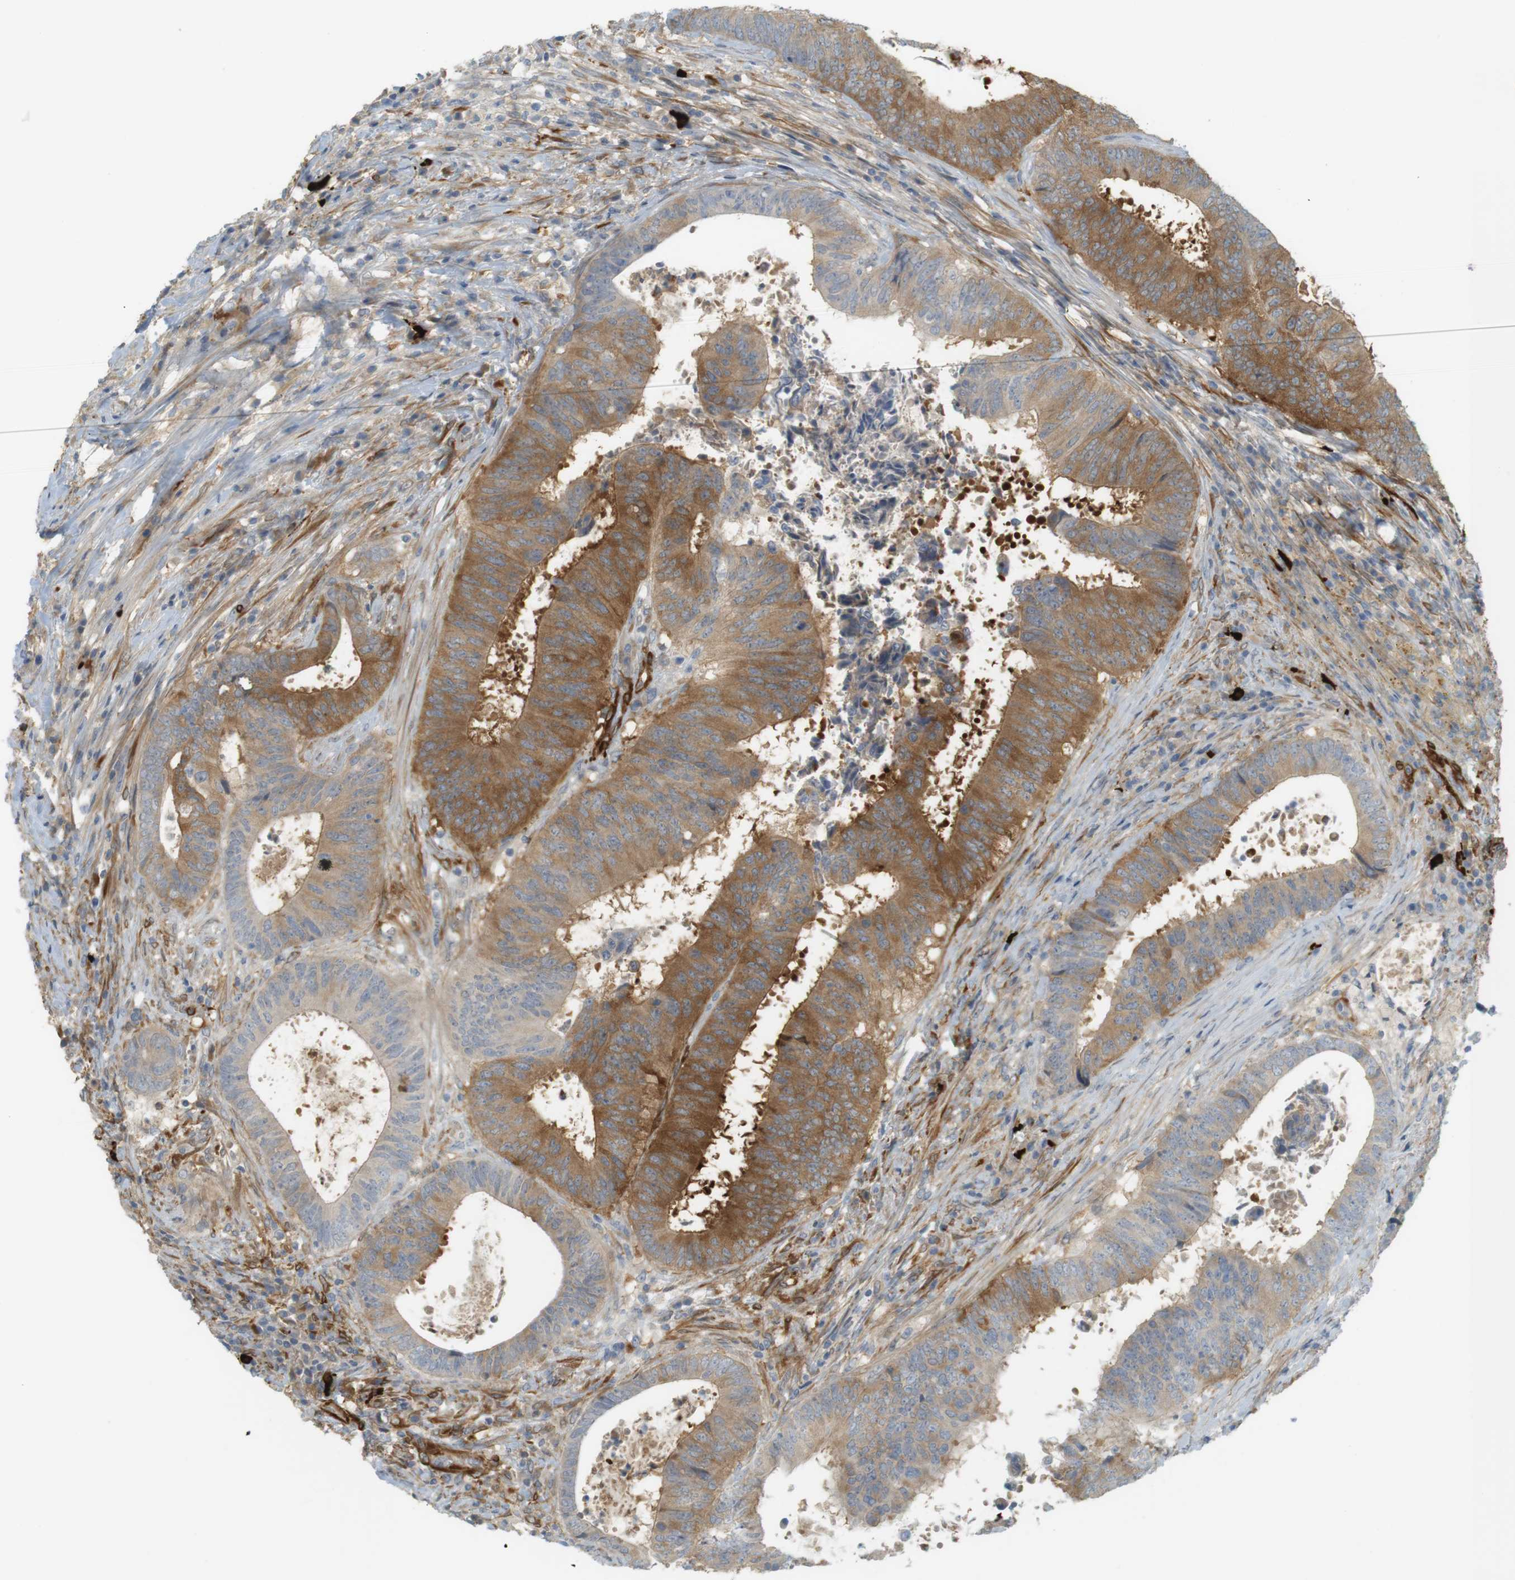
{"staining": {"intensity": "moderate", "quantity": "25%-75%", "location": "cytoplasmic/membranous"}, "tissue": "colorectal cancer", "cell_type": "Tumor cells", "image_type": "cancer", "snomed": [{"axis": "morphology", "description": "Adenocarcinoma, NOS"}, {"axis": "topography", "description": "Rectum"}], "caption": "Human adenocarcinoma (colorectal) stained for a protein (brown) exhibits moderate cytoplasmic/membranous positive expression in about 25%-75% of tumor cells.", "gene": "PDE3A", "patient": {"sex": "male", "age": 72}}